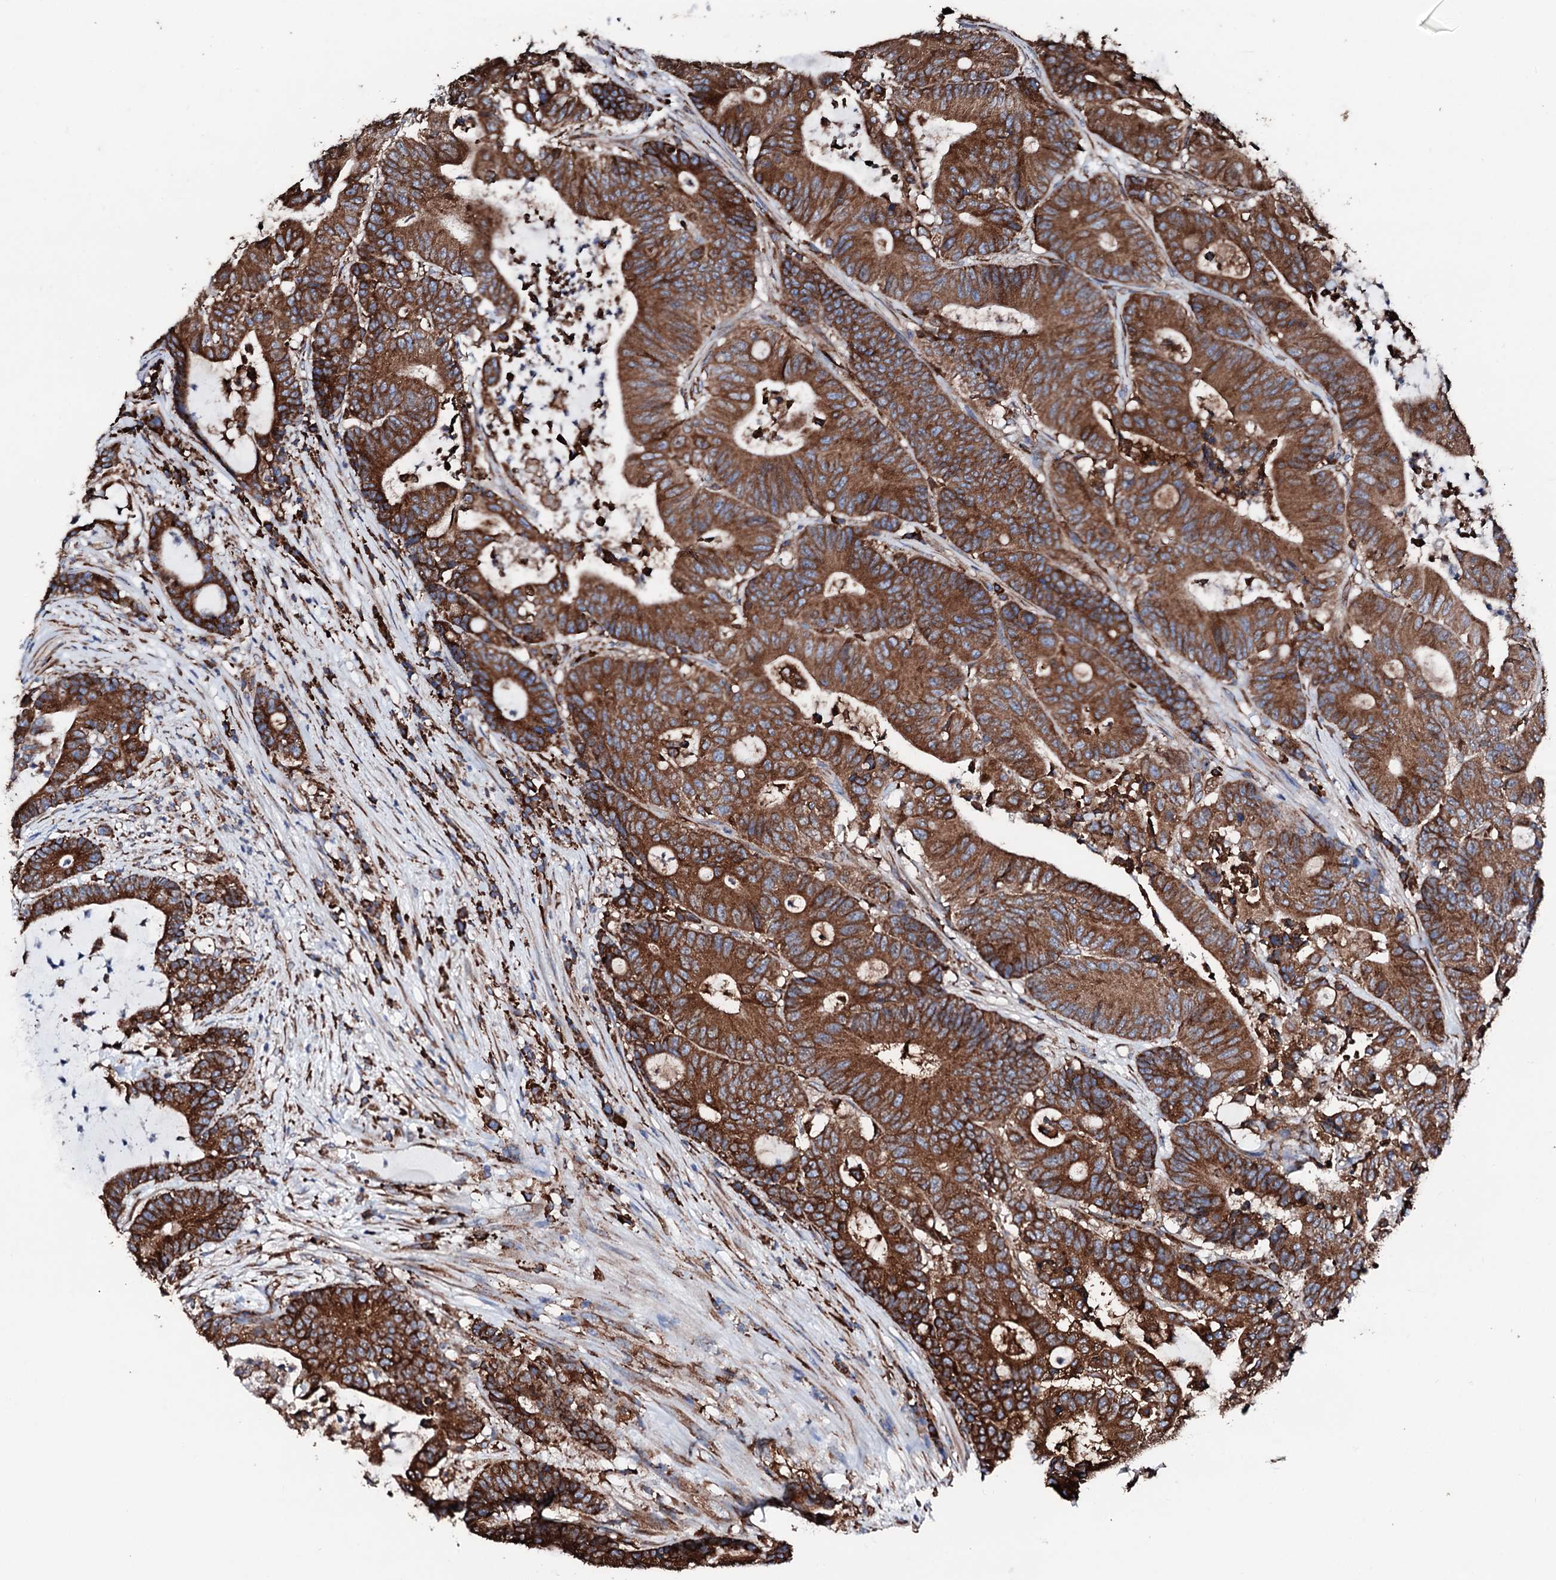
{"staining": {"intensity": "strong", "quantity": ">75%", "location": "cytoplasmic/membranous"}, "tissue": "colorectal cancer", "cell_type": "Tumor cells", "image_type": "cancer", "snomed": [{"axis": "morphology", "description": "Adenocarcinoma, NOS"}, {"axis": "topography", "description": "Colon"}], "caption": "An image of colorectal cancer (adenocarcinoma) stained for a protein shows strong cytoplasmic/membranous brown staining in tumor cells. The protein is shown in brown color, while the nuclei are stained blue.", "gene": "AMDHD1", "patient": {"sex": "female", "age": 84}}